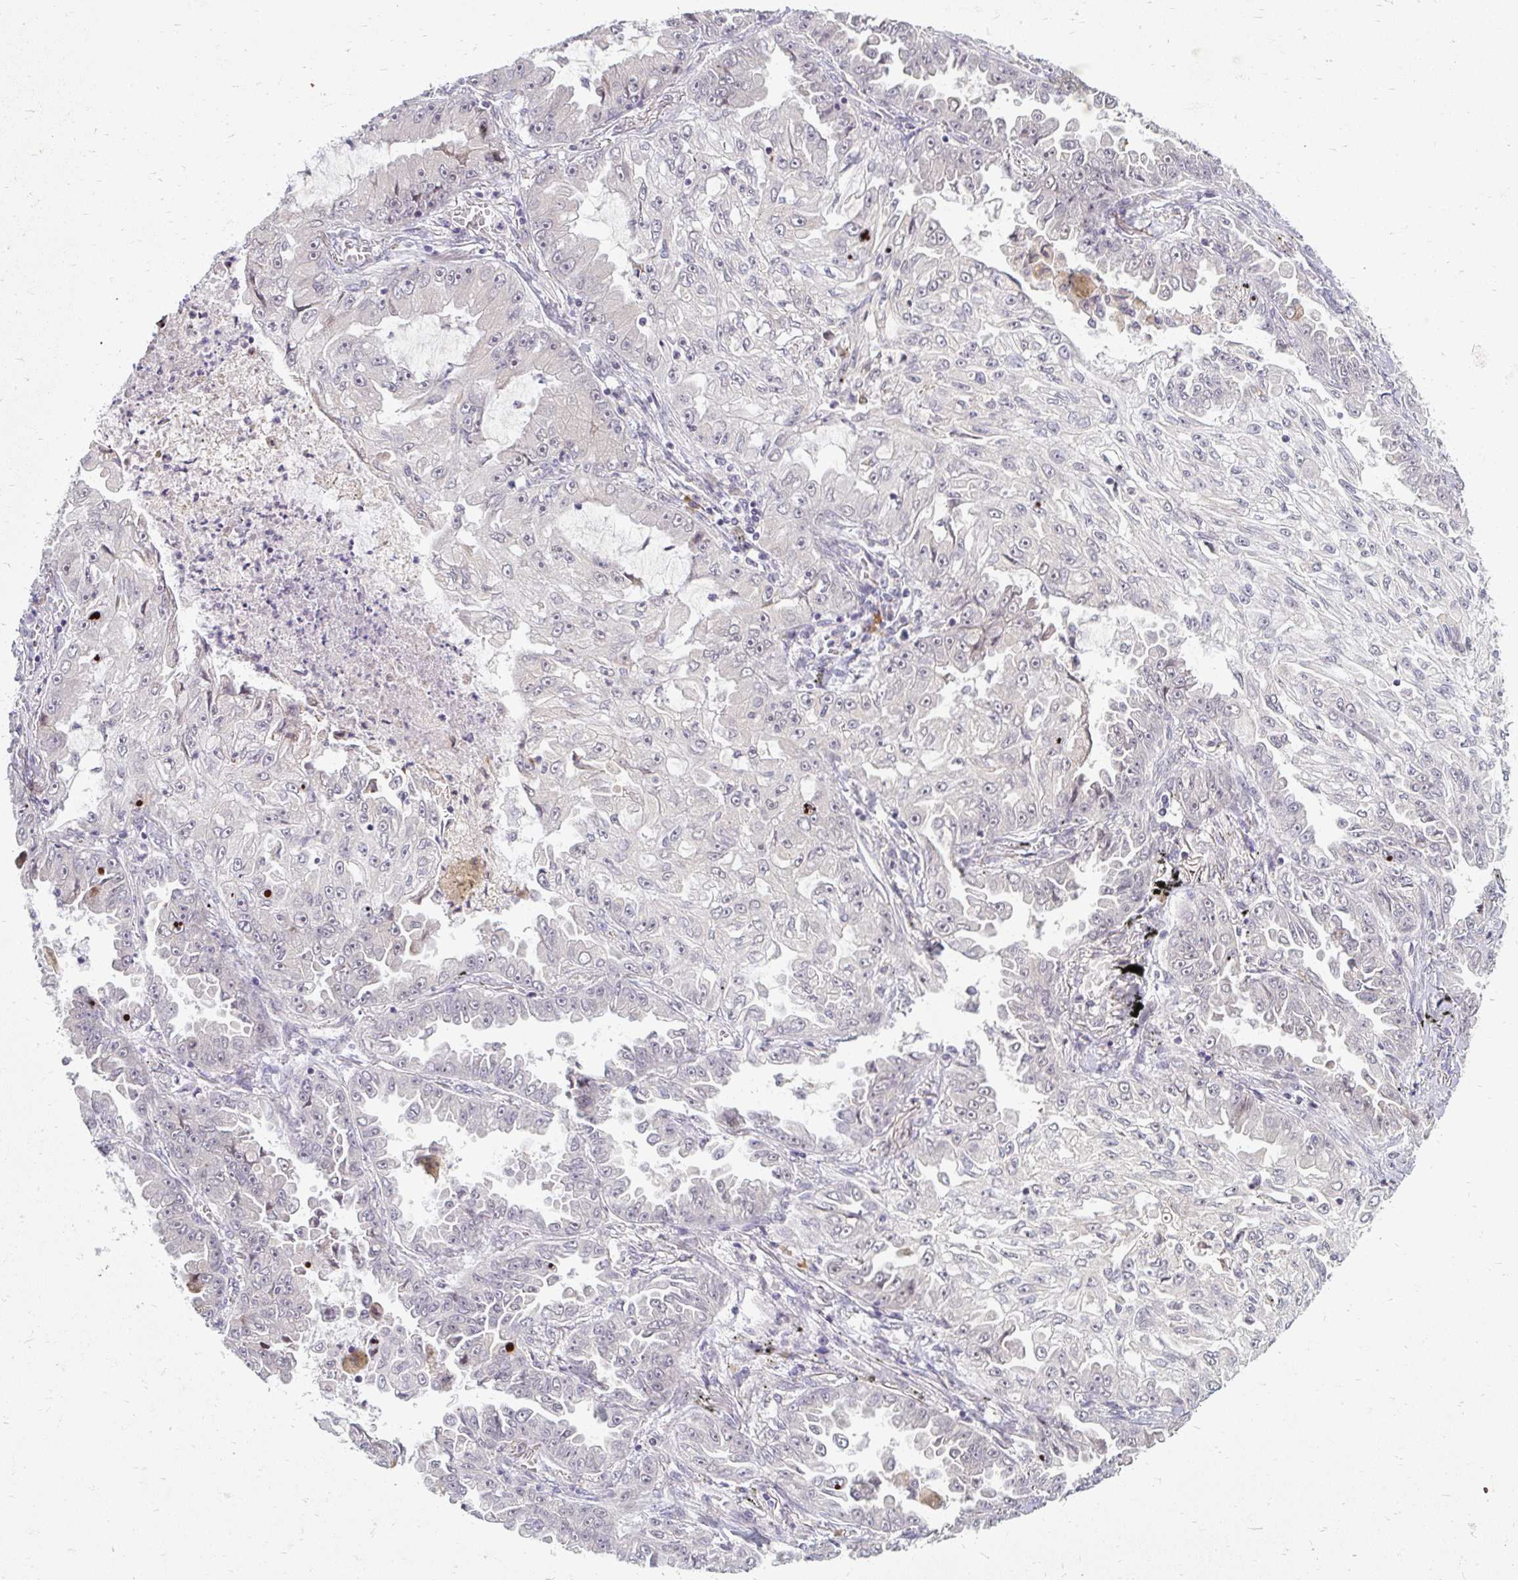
{"staining": {"intensity": "negative", "quantity": "none", "location": "none"}, "tissue": "lung cancer", "cell_type": "Tumor cells", "image_type": "cancer", "snomed": [{"axis": "morphology", "description": "Adenocarcinoma, NOS"}, {"axis": "topography", "description": "Lung"}], "caption": "High magnification brightfield microscopy of lung cancer (adenocarcinoma) stained with DAB (brown) and counterstained with hematoxylin (blue): tumor cells show no significant positivity.", "gene": "DDN", "patient": {"sex": "female", "age": 52}}